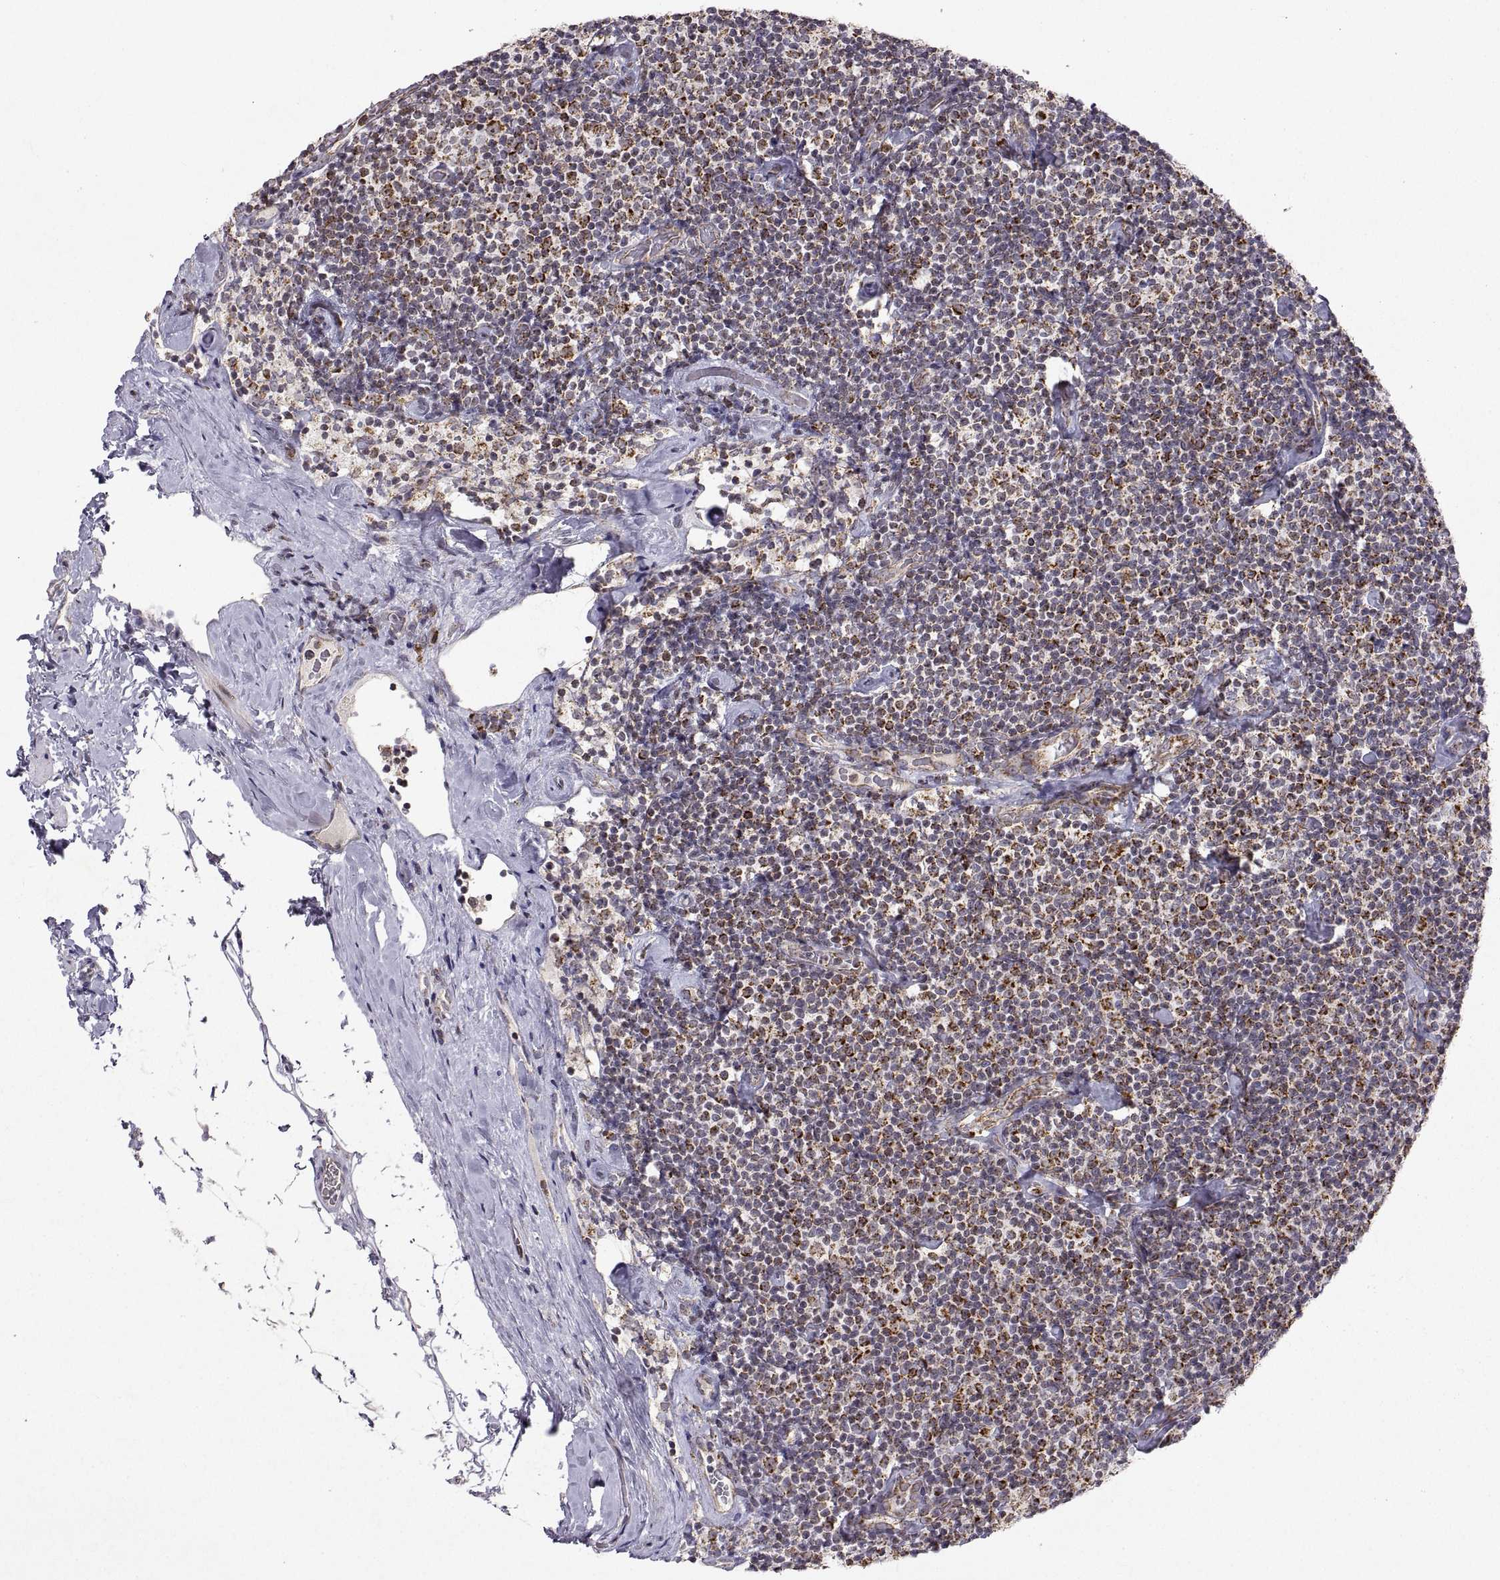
{"staining": {"intensity": "moderate", "quantity": "25%-75%", "location": "cytoplasmic/membranous"}, "tissue": "lymphoma", "cell_type": "Tumor cells", "image_type": "cancer", "snomed": [{"axis": "morphology", "description": "Malignant lymphoma, non-Hodgkin's type, Low grade"}, {"axis": "topography", "description": "Lymph node"}], "caption": "Immunohistochemistry (IHC) histopathology image of malignant lymphoma, non-Hodgkin's type (low-grade) stained for a protein (brown), which demonstrates medium levels of moderate cytoplasmic/membranous expression in approximately 25%-75% of tumor cells.", "gene": "MANBAL", "patient": {"sex": "male", "age": 81}}